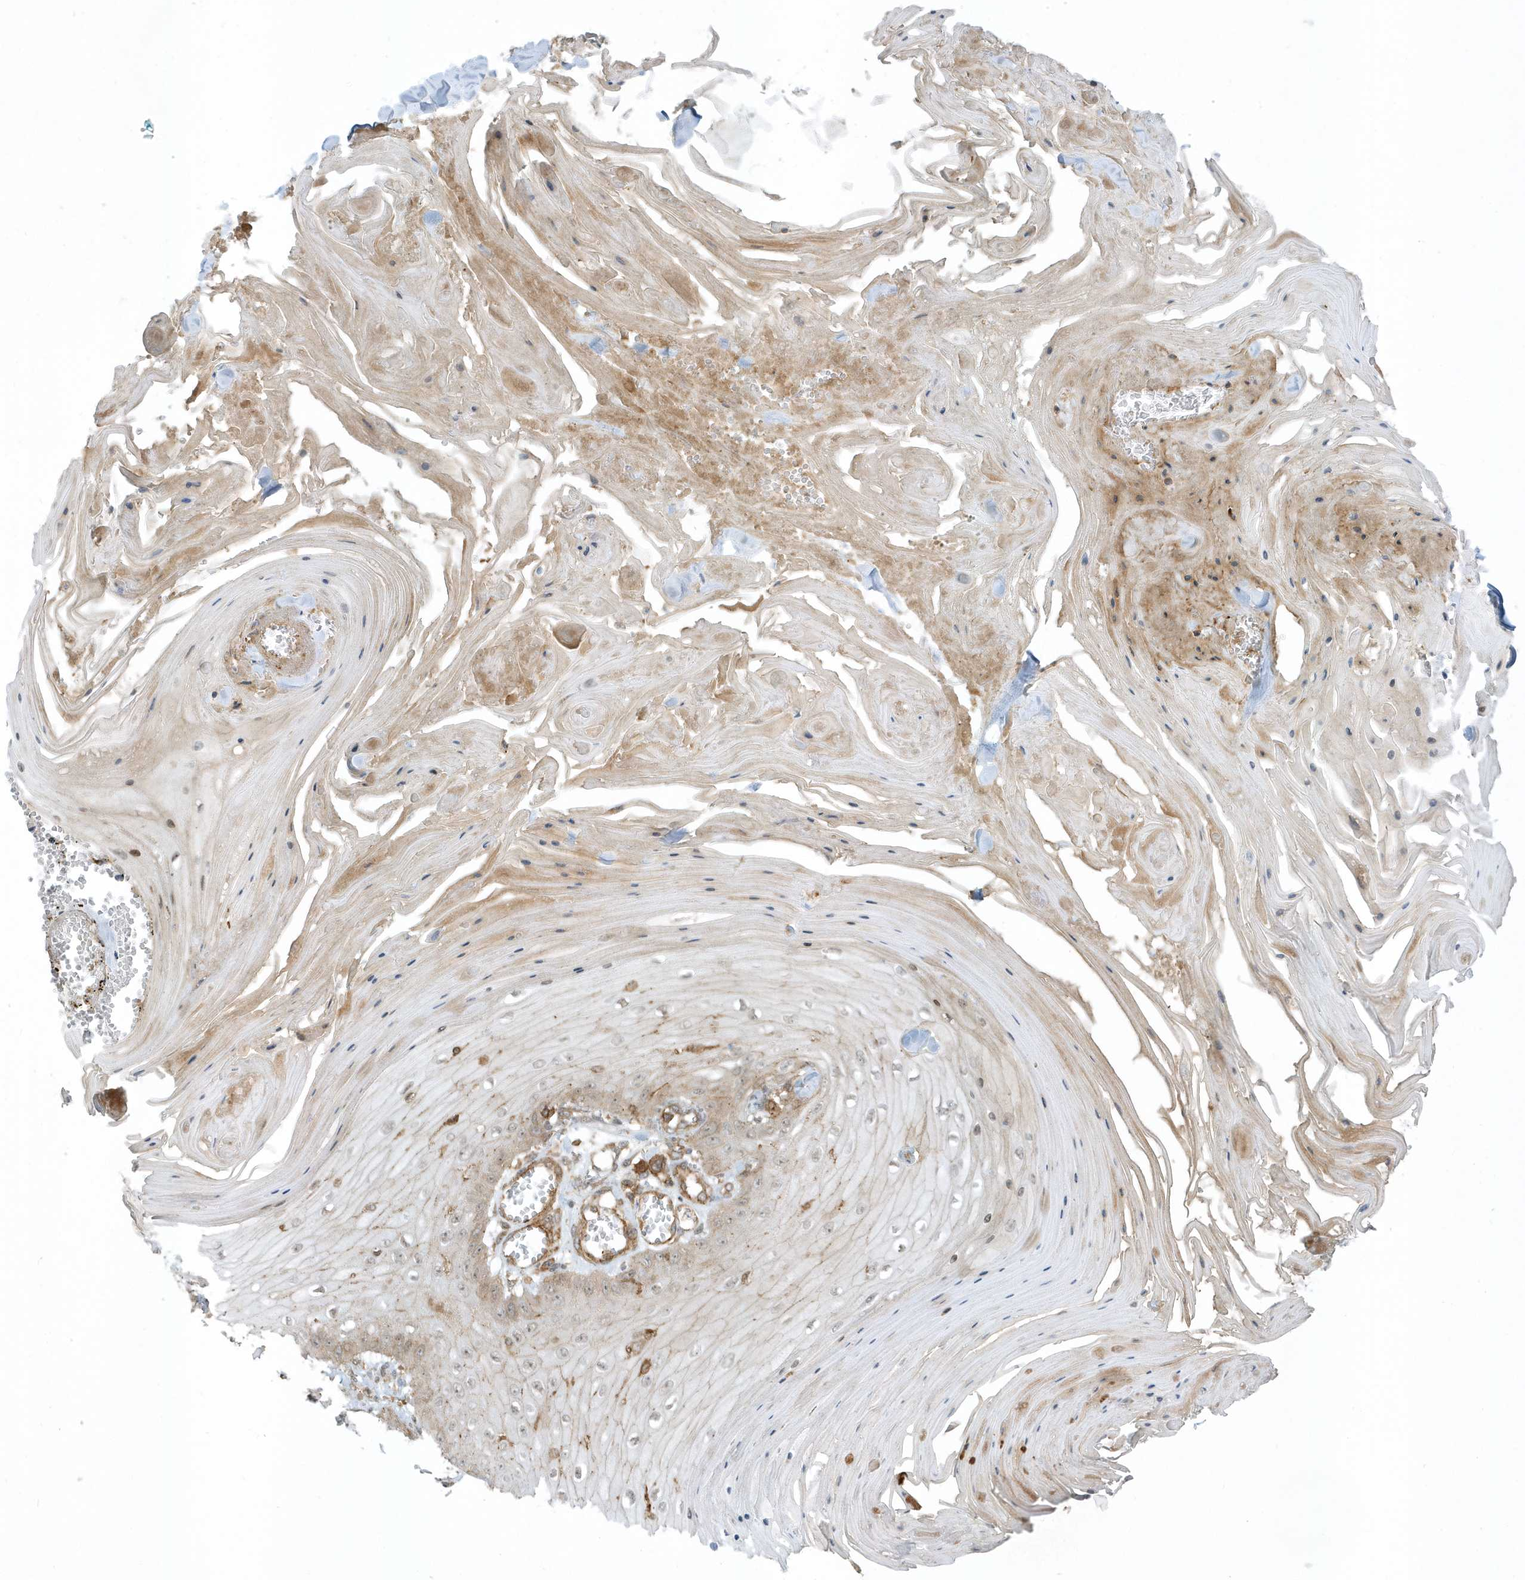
{"staining": {"intensity": "weak", "quantity": "<25%", "location": "nuclear"}, "tissue": "skin cancer", "cell_type": "Tumor cells", "image_type": "cancer", "snomed": [{"axis": "morphology", "description": "Squamous cell carcinoma, NOS"}, {"axis": "topography", "description": "Skin"}], "caption": "An image of human skin cancer is negative for staining in tumor cells.", "gene": "ZBTB8A", "patient": {"sex": "male", "age": 74}}